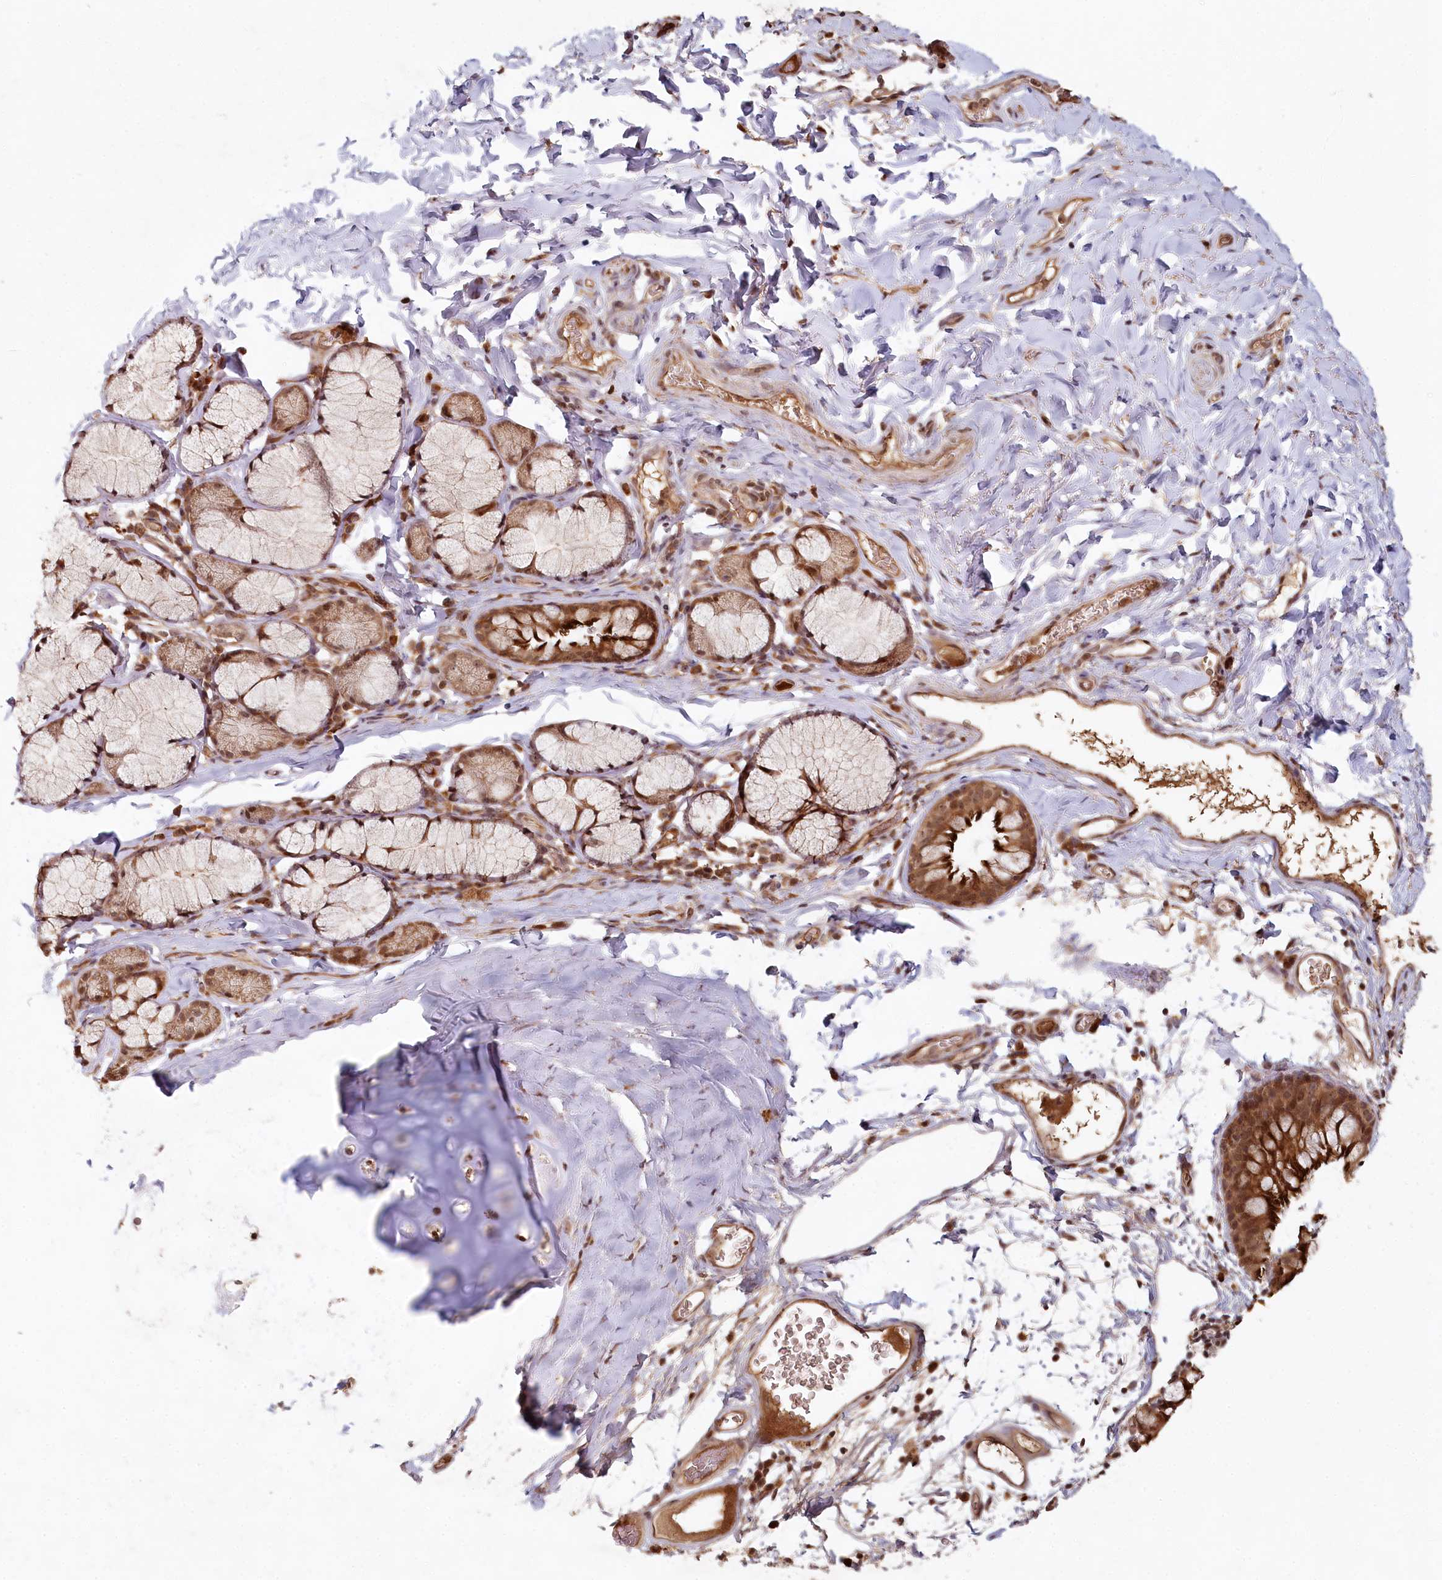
{"staining": {"intensity": "moderate", "quantity": ">75%", "location": "cytoplasmic/membranous,nuclear"}, "tissue": "bronchus", "cell_type": "Respiratory epithelial cells", "image_type": "normal", "snomed": [{"axis": "morphology", "description": "Normal tissue, NOS"}, {"axis": "topography", "description": "Cartilage tissue"}, {"axis": "topography", "description": "Bronchus"}], "caption": "The photomicrograph shows staining of benign bronchus, revealing moderate cytoplasmic/membranous,nuclear protein staining (brown color) within respiratory epithelial cells.", "gene": "WAPL", "patient": {"sex": "female", "age": 36}}